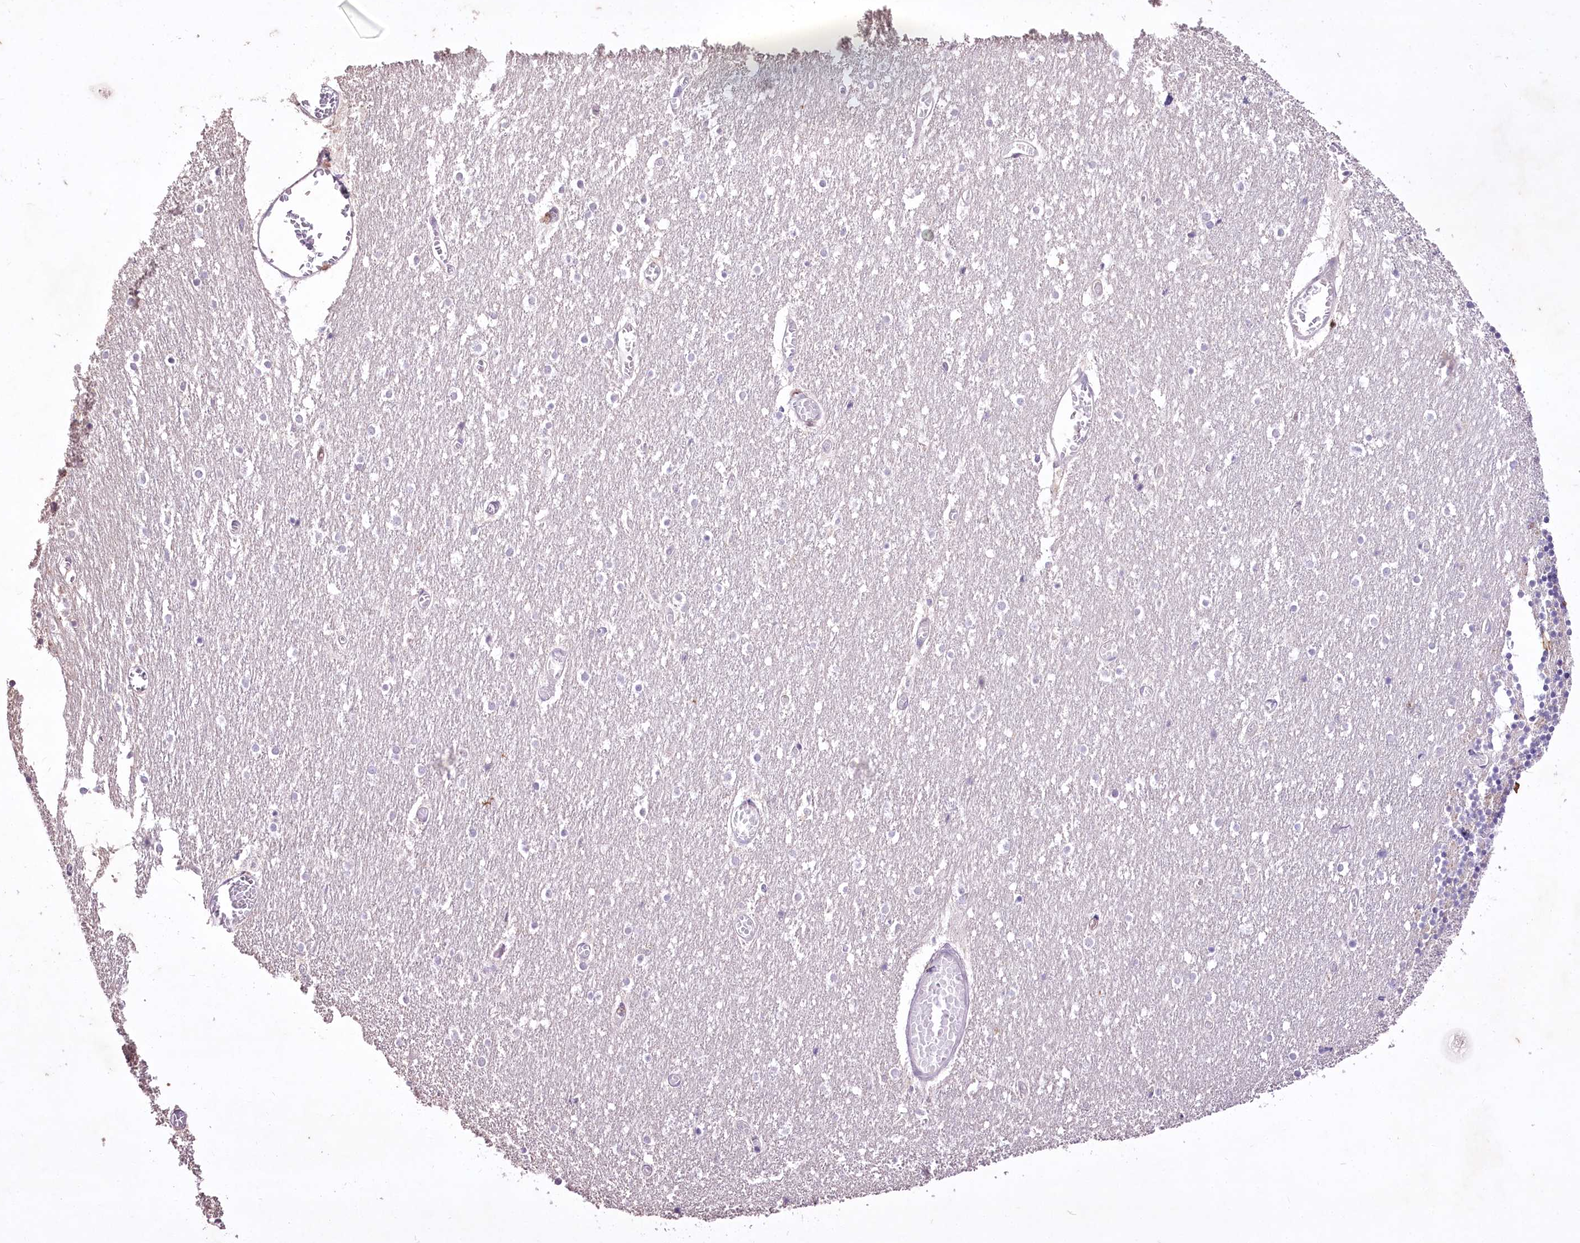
{"staining": {"intensity": "negative", "quantity": "none", "location": "none"}, "tissue": "cerebellum", "cell_type": "Cells in granular layer", "image_type": "normal", "snomed": [{"axis": "morphology", "description": "Normal tissue, NOS"}, {"axis": "topography", "description": "Cerebellum"}], "caption": "A histopathology image of cerebellum stained for a protein reveals no brown staining in cells in granular layer.", "gene": "ENPP1", "patient": {"sex": "female", "age": 28}}